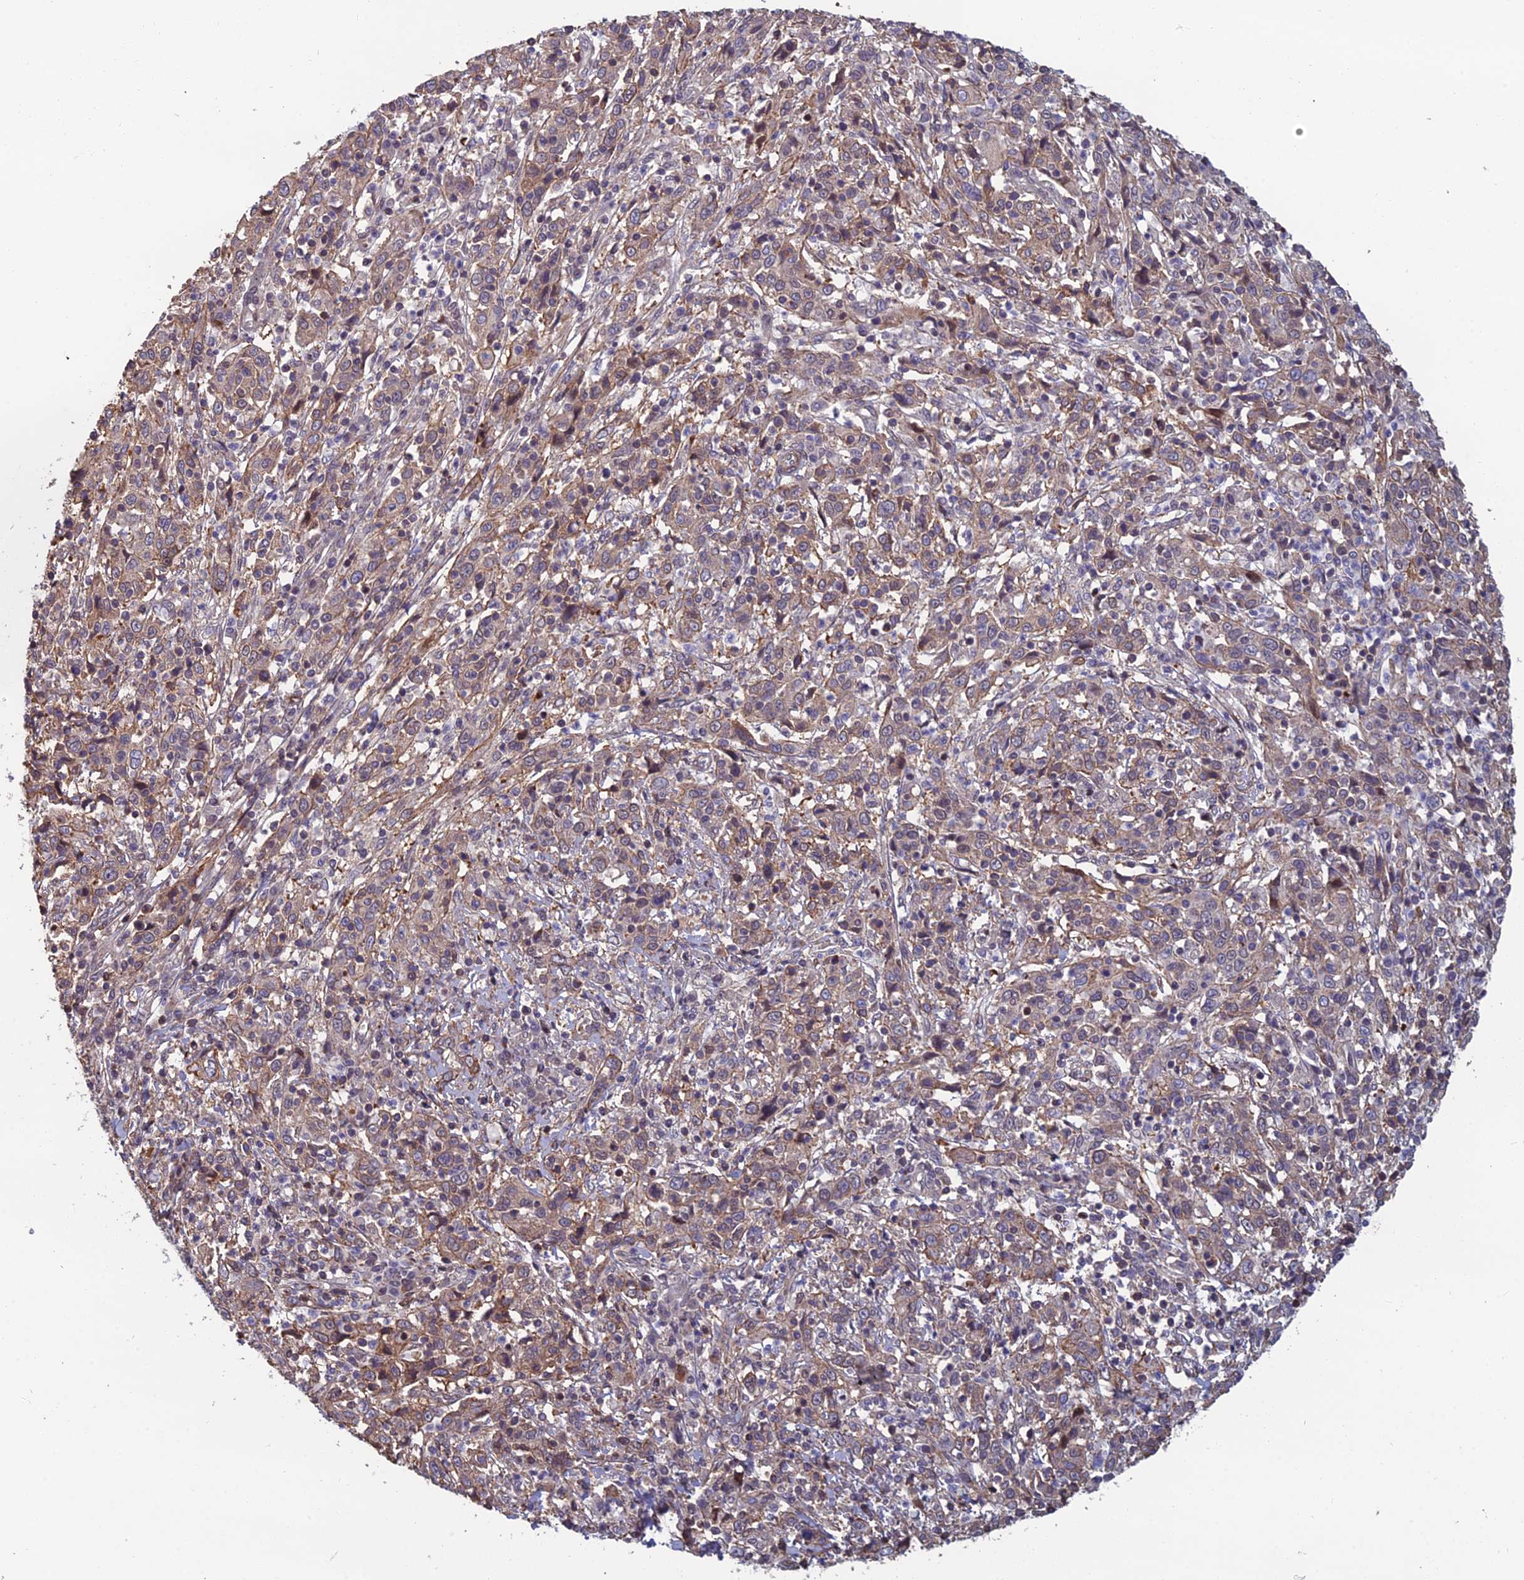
{"staining": {"intensity": "weak", "quantity": "<25%", "location": "cytoplasmic/membranous"}, "tissue": "cervical cancer", "cell_type": "Tumor cells", "image_type": "cancer", "snomed": [{"axis": "morphology", "description": "Squamous cell carcinoma, NOS"}, {"axis": "topography", "description": "Cervix"}], "caption": "Tumor cells are negative for protein expression in human cervical squamous cell carcinoma.", "gene": "CCDC183", "patient": {"sex": "female", "age": 46}}